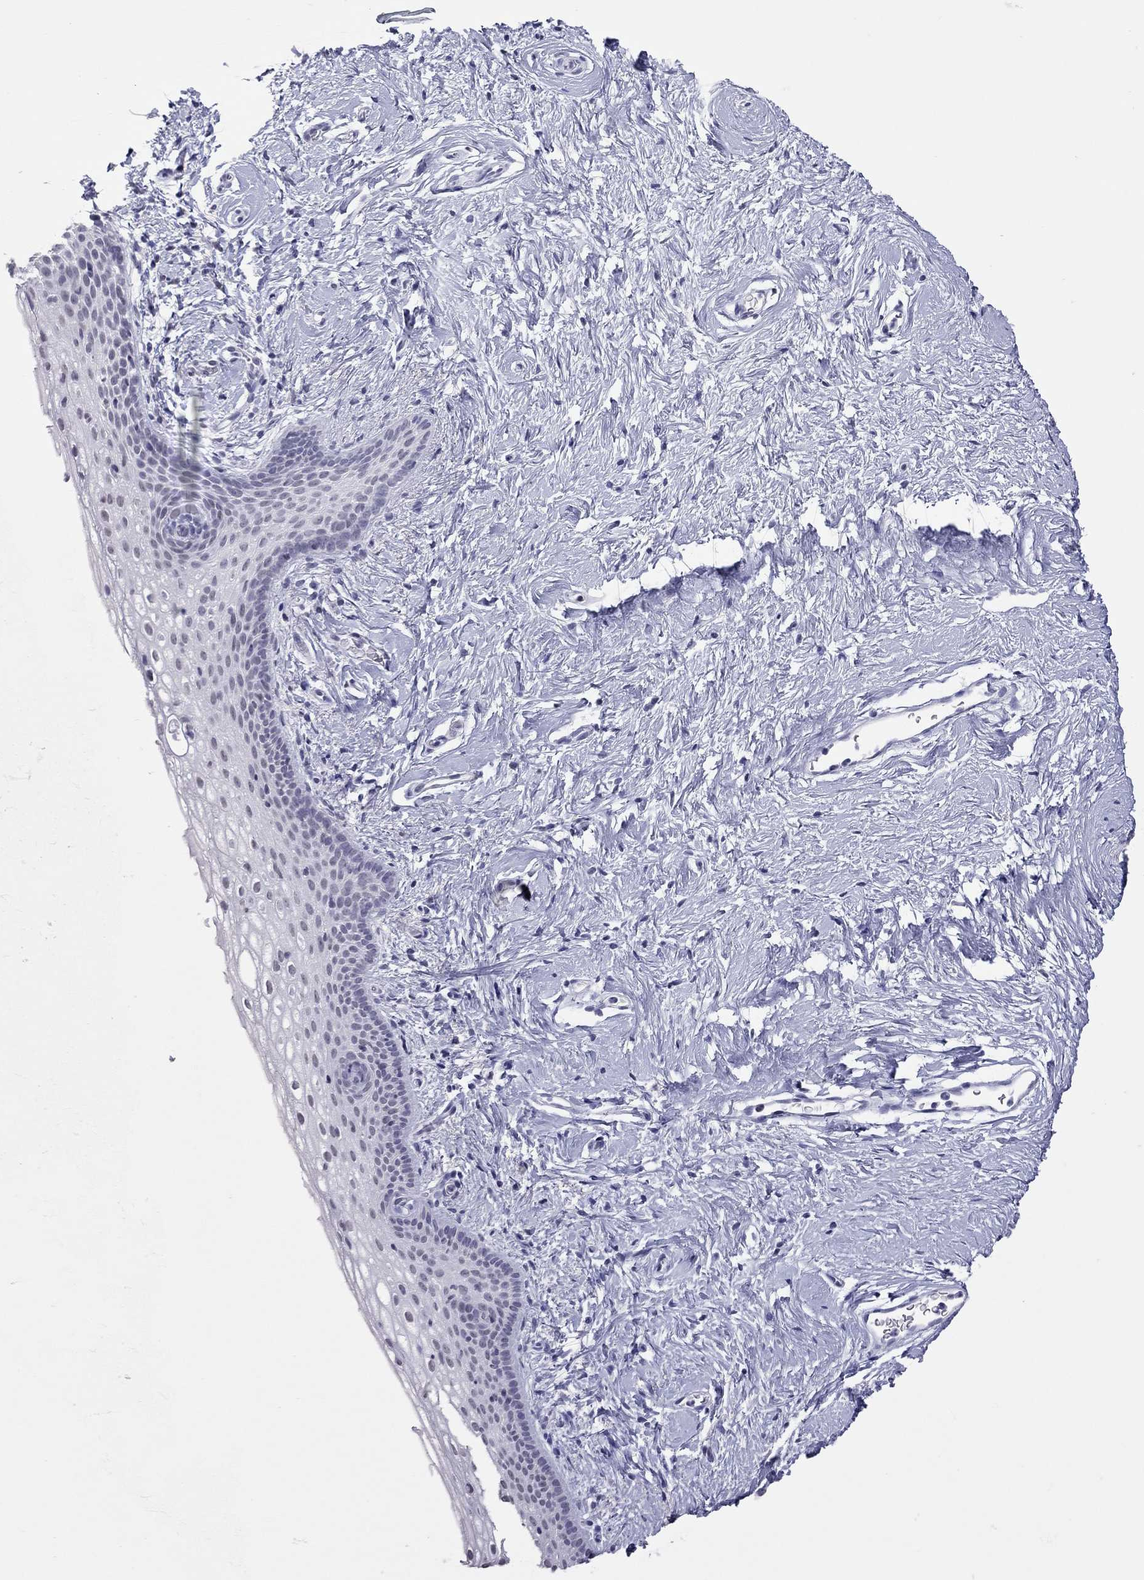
{"staining": {"intensity": "negative", "quantity": "none", "location": "none"}, "tissue": "vagina", "cell_type": "Squamous epithelial cells", "image_type": "normal", "snomed": [{"axis": "morphology", "description": "Normal tissue, NOS"}, {"axis": "topography", "description": "Vagina"}], "caption": "Vagina was stained to show a protein in brown. There is no significant staining in squamous epithelial cells. (Brightfield microscopy of DAB immunohistochemistry at high magnification).", "gene": "JHY", "patient": {"sex": "female", "age": 61}}